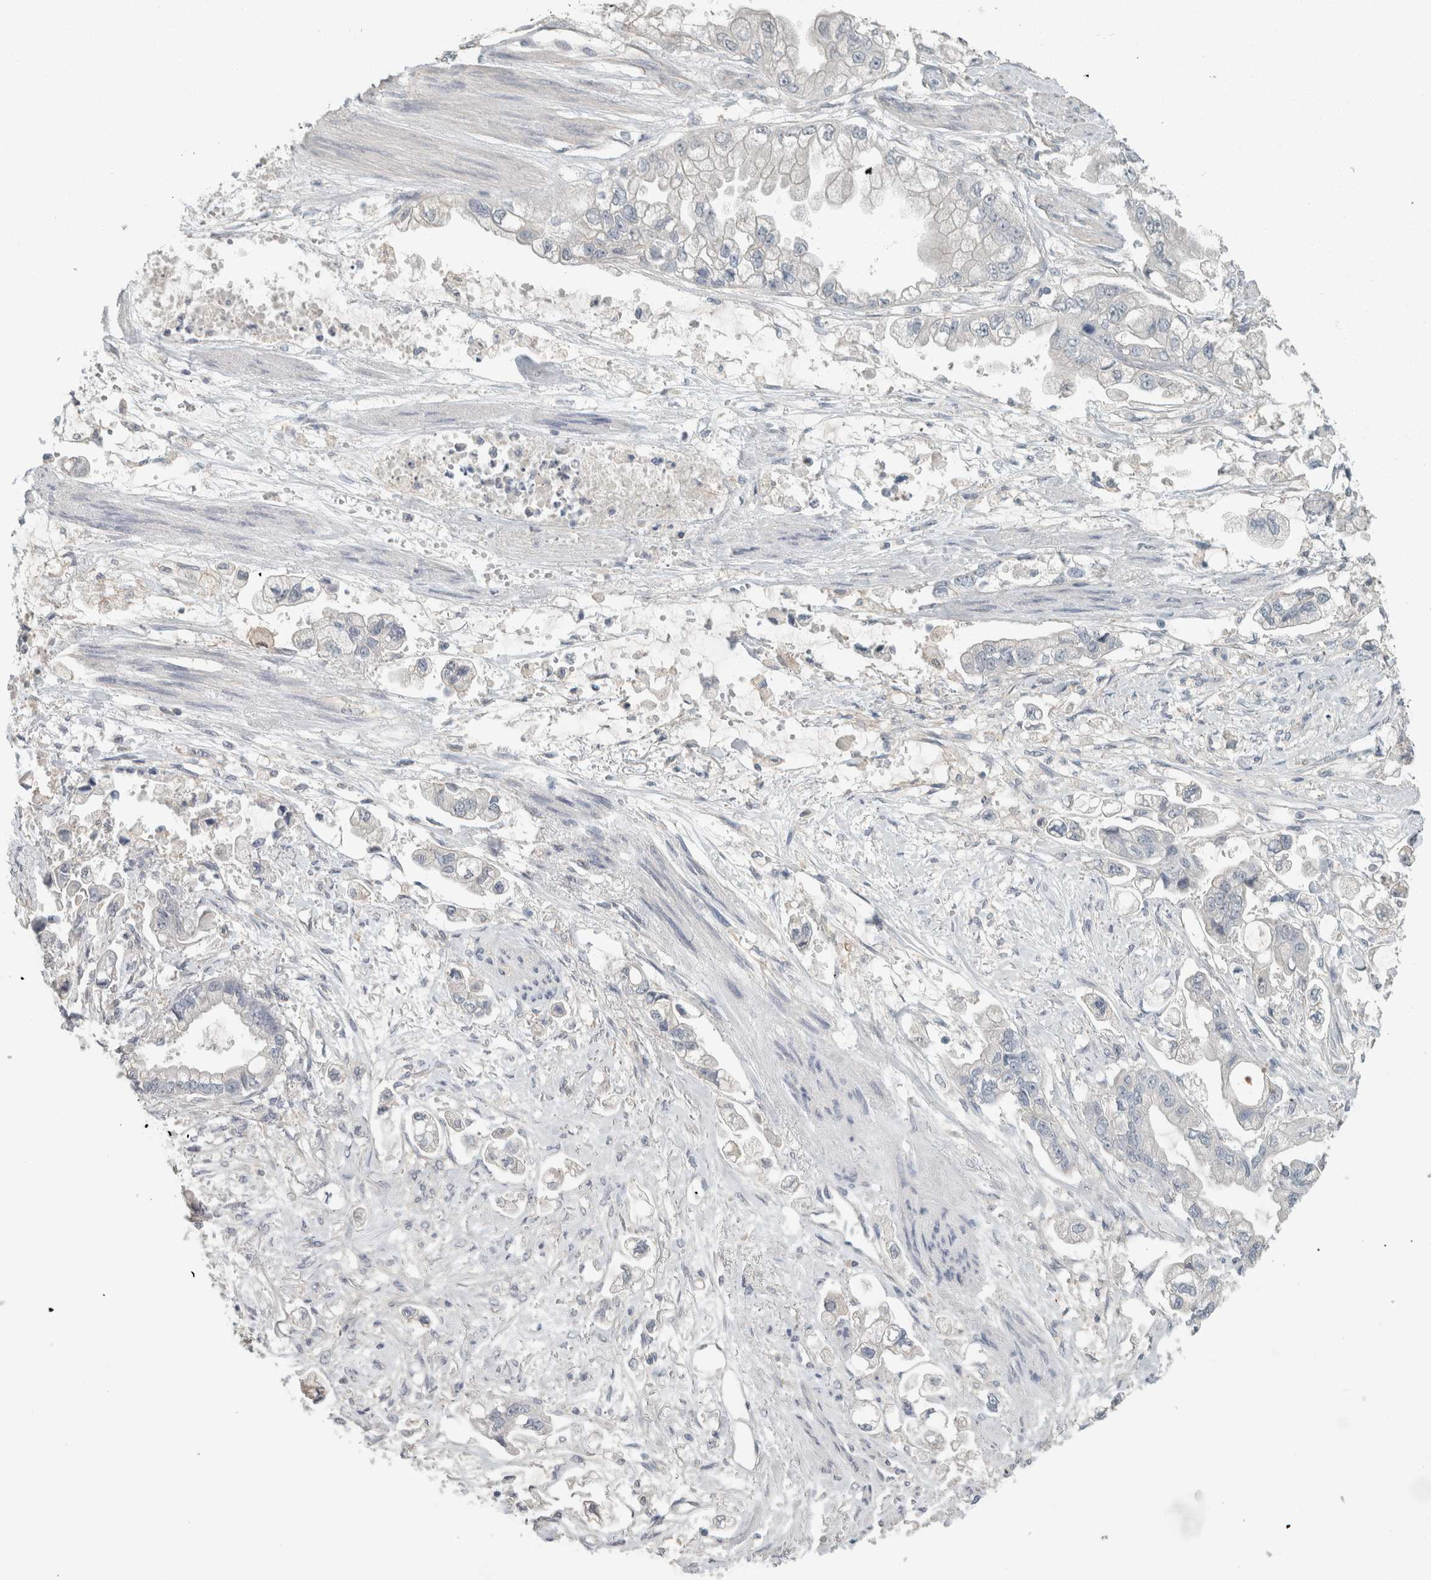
{"staining": {"intensity": "negative", "quantity": "none", "location": "none"}, "tissue": "stomach cancer", "cell_type": "Tumor cells", "image_type": "cancer", "snomed": [{"axis": "morphology", "description": "Adenocarcinoma, NOS"}, {"axis": "topography", "description": "Stomach"}], "caption": "High magnification brightfield microscopy of stomach cancer stained with DAB (brown) and counterstained with hematoxylin (blue): tumor cells show no significant staining. (IHC, brightfield microscopy, high magnification).", "gene": "SCIN", "patient": {"sex": "male", "age": 62}}